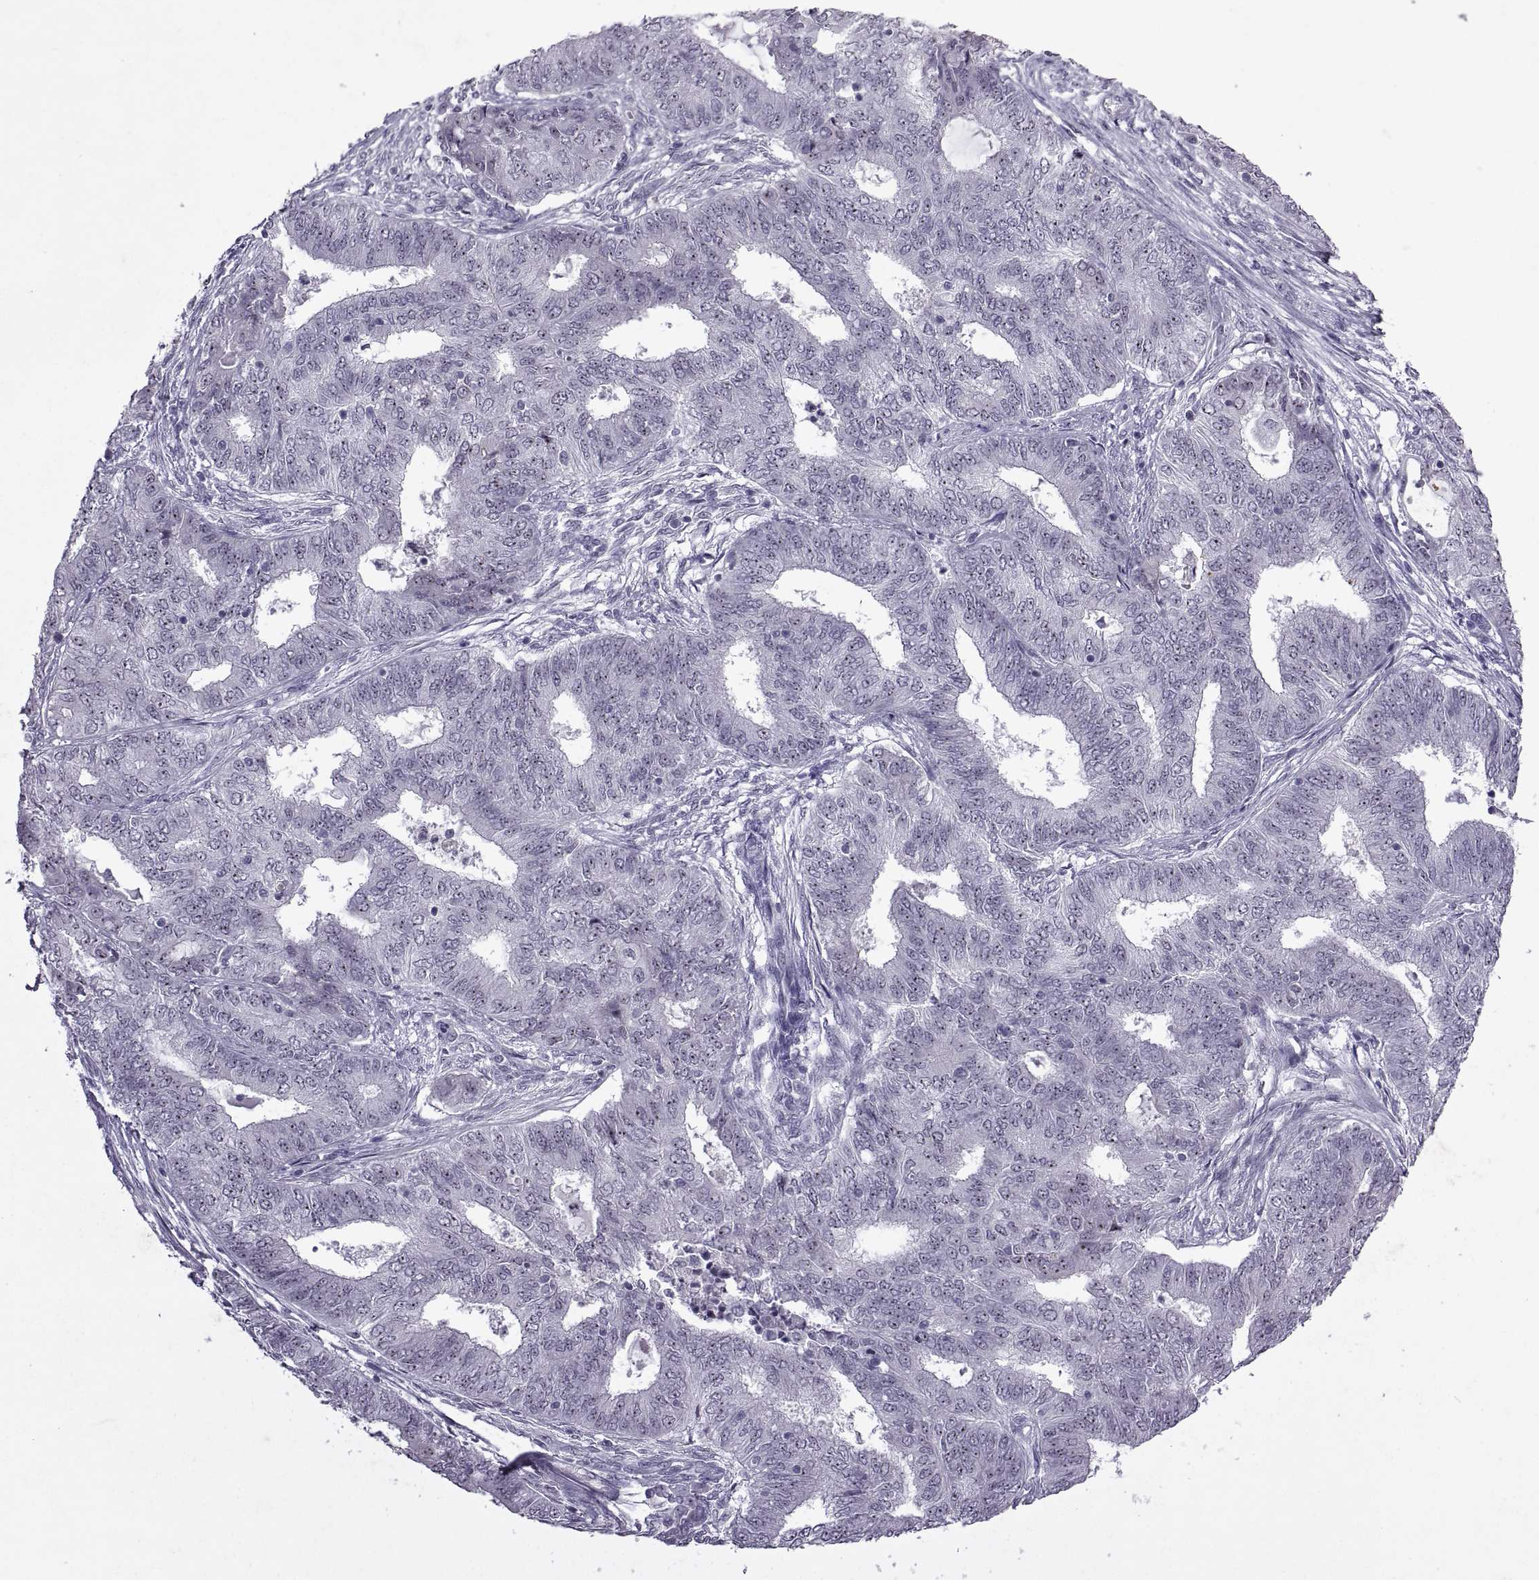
{"staining": {"intensity": "strong", "quantity": "<25%", "location": "nuclear"}, "tissue": "endometrial cancer", "cell_type": "Tumor cells", "image_type": "cancer", "snomed": [{"axis": "morphology", "description": "Adenocarcinoma, NOS"}, {"axis": "topography", "description": "Endometrium"}], "caption": "A medium amount of strong nuclear positivity is seen in approximately <25% of tumor cells in endometrial cancer (adenocarcinoma) tissue.", "gene": "SINHCAF", "patient": {"sex": "female", "age": 62}}